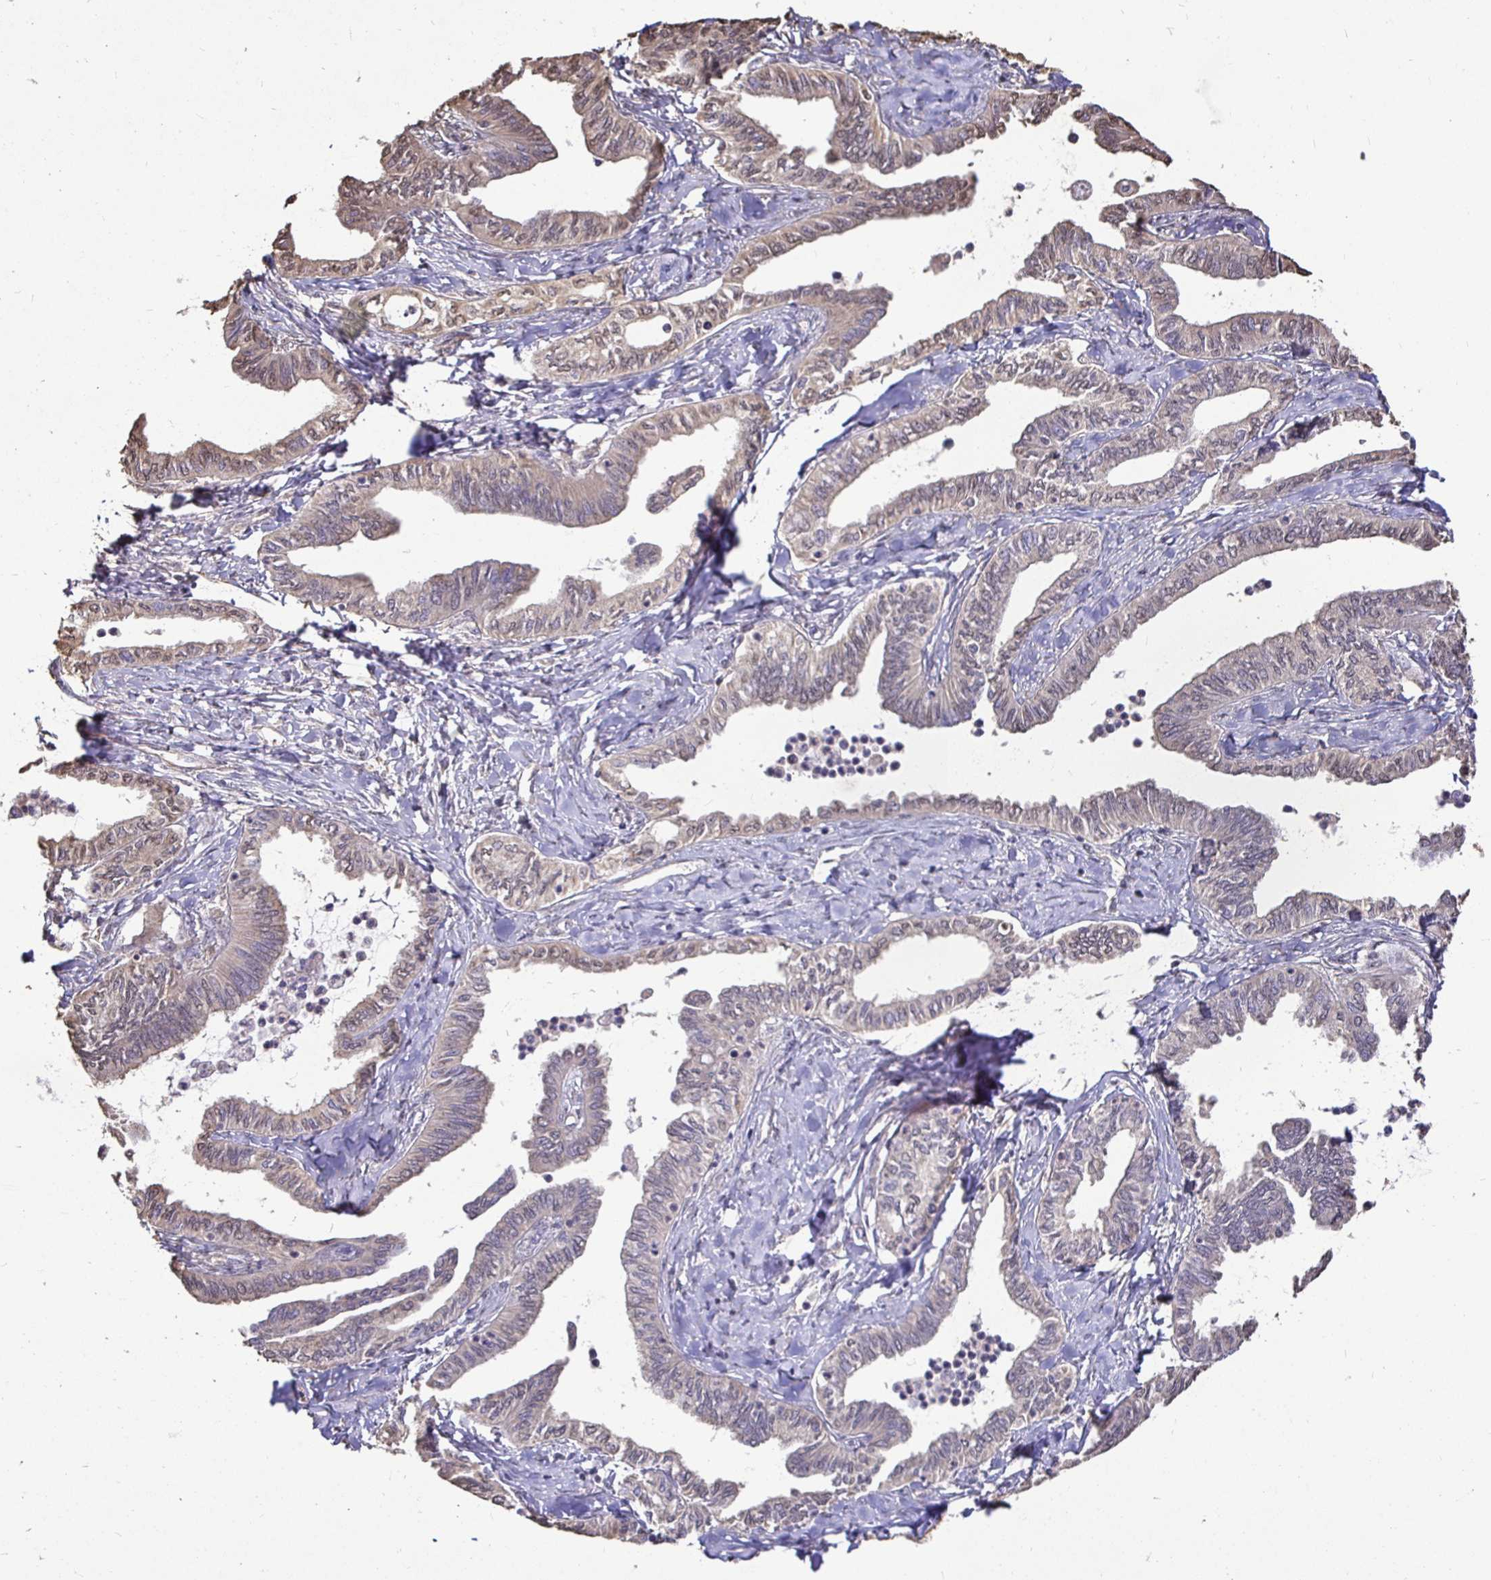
{"staining": {"intensity": "negative", "quantity": "none", "location": "none"}, "tissue": "ovarian cancer", "cell_type": "Tumor cells", "image_type": "cancer", "snomed": [{"axis": "morphology", "description": "Carcinoma, endometroid"}, {"axis": "topography", "description": "Ovary"}], "caption": "IHC histopathology image of ovarian cancer stained for a protein (brown), which exhibits no positivity in tumor cells.", "gene": "MAPK8IP3", "patient": {"sex": "female", "age": 70}}